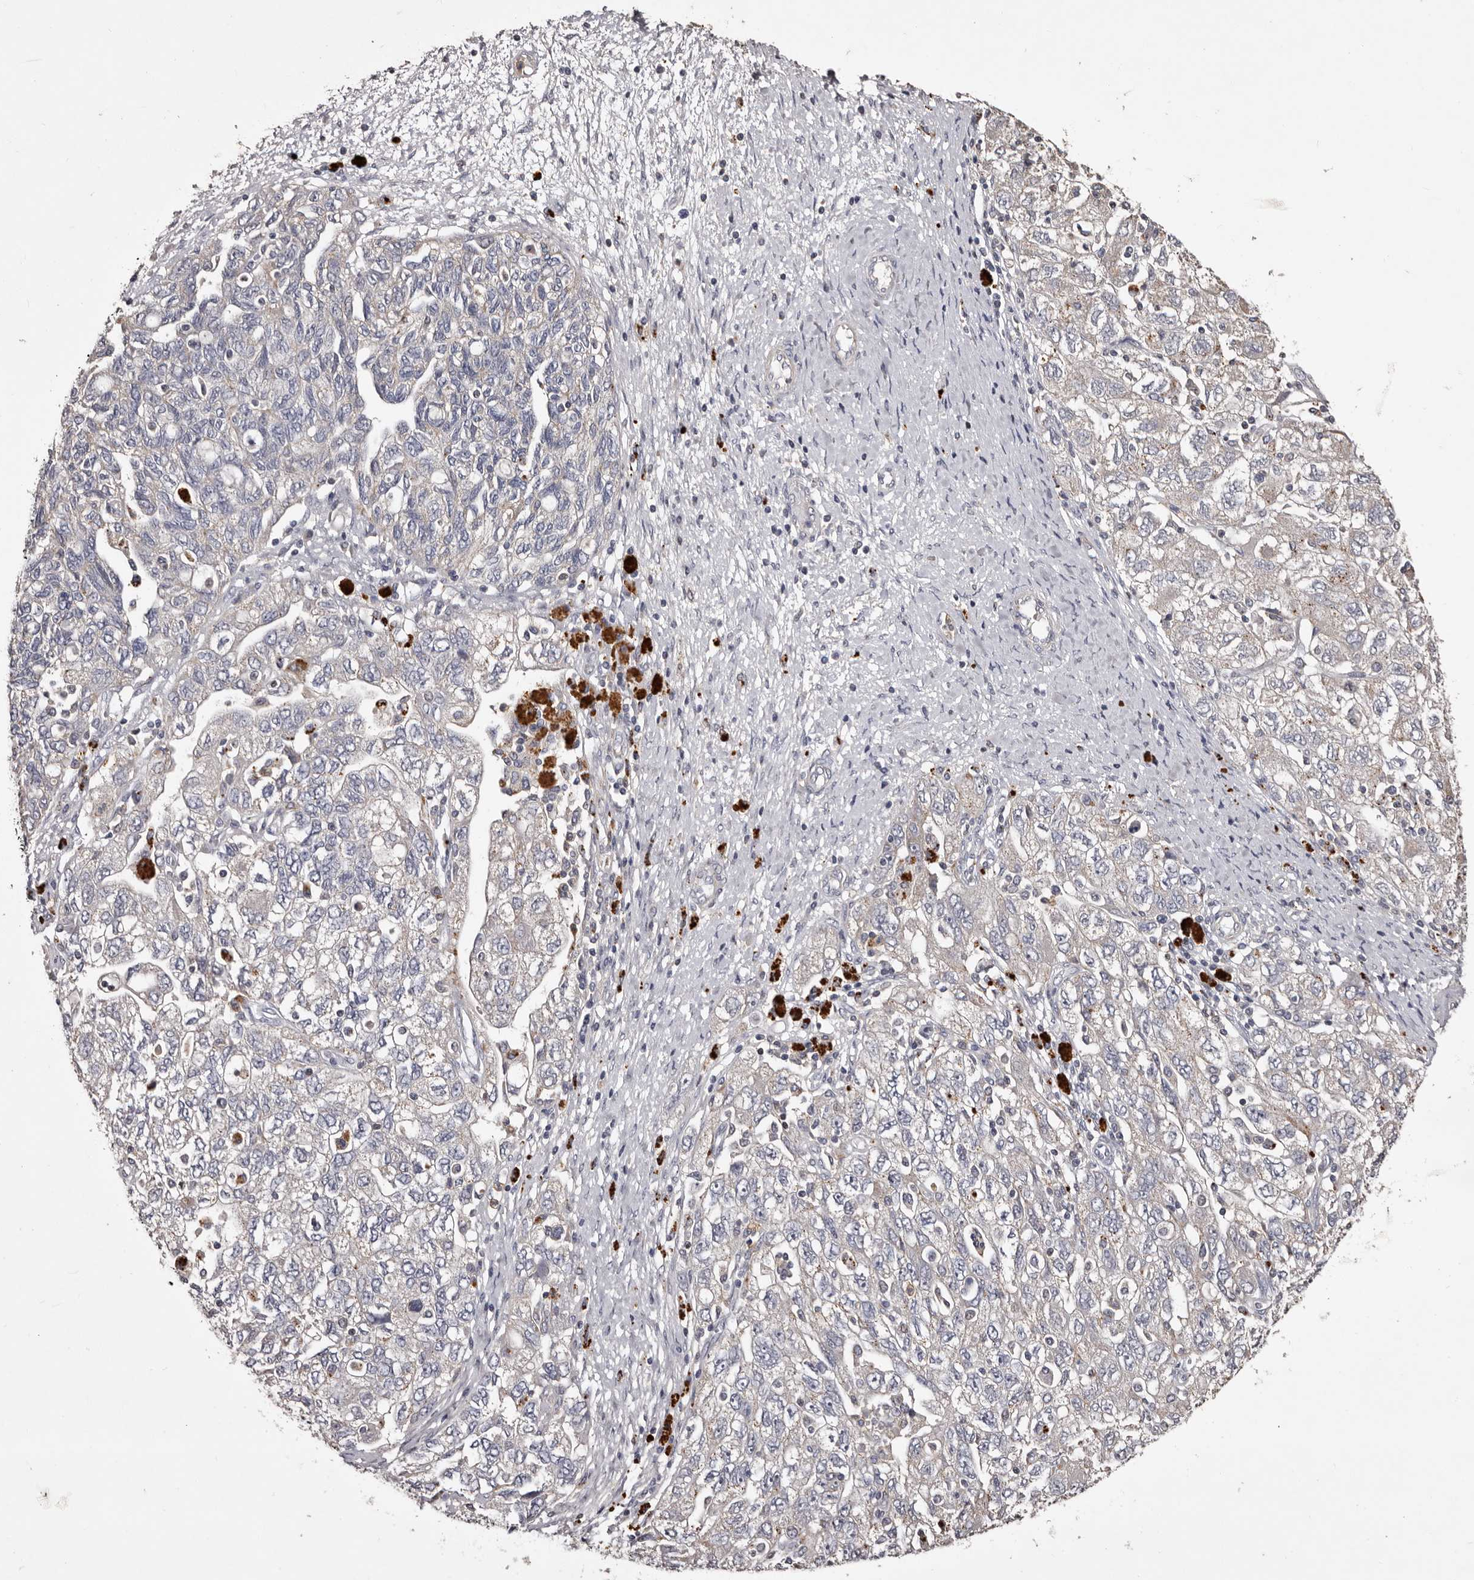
{"staining": {"intensity": "weak", "quantity": "25%-75%", "location": "cytoplasmic/membranous"}, "tissue": "ovarian cancer", "cell_type": "Tumor cells", "image_type": "cancer", "snomed": [{"axis": "morphology", "description": "Carcinoma, NOS"}, {"axis": "morphology", "description": "Cystadenocarcinoma, serous, NOS"}, {"axis": "topography", "description": "Ovary"}], "caption": "Immunohistochemistry (DAB (3,3'-diaminobenzidine)) staining of serous cystadenocarcinoma (ovarian) shows weak cytoplasmic/membranous protein positivity in about 25%-75% of tumor cells.", "gene": "SLC10A4", "patient": {"sex": "female", "age": 69}}